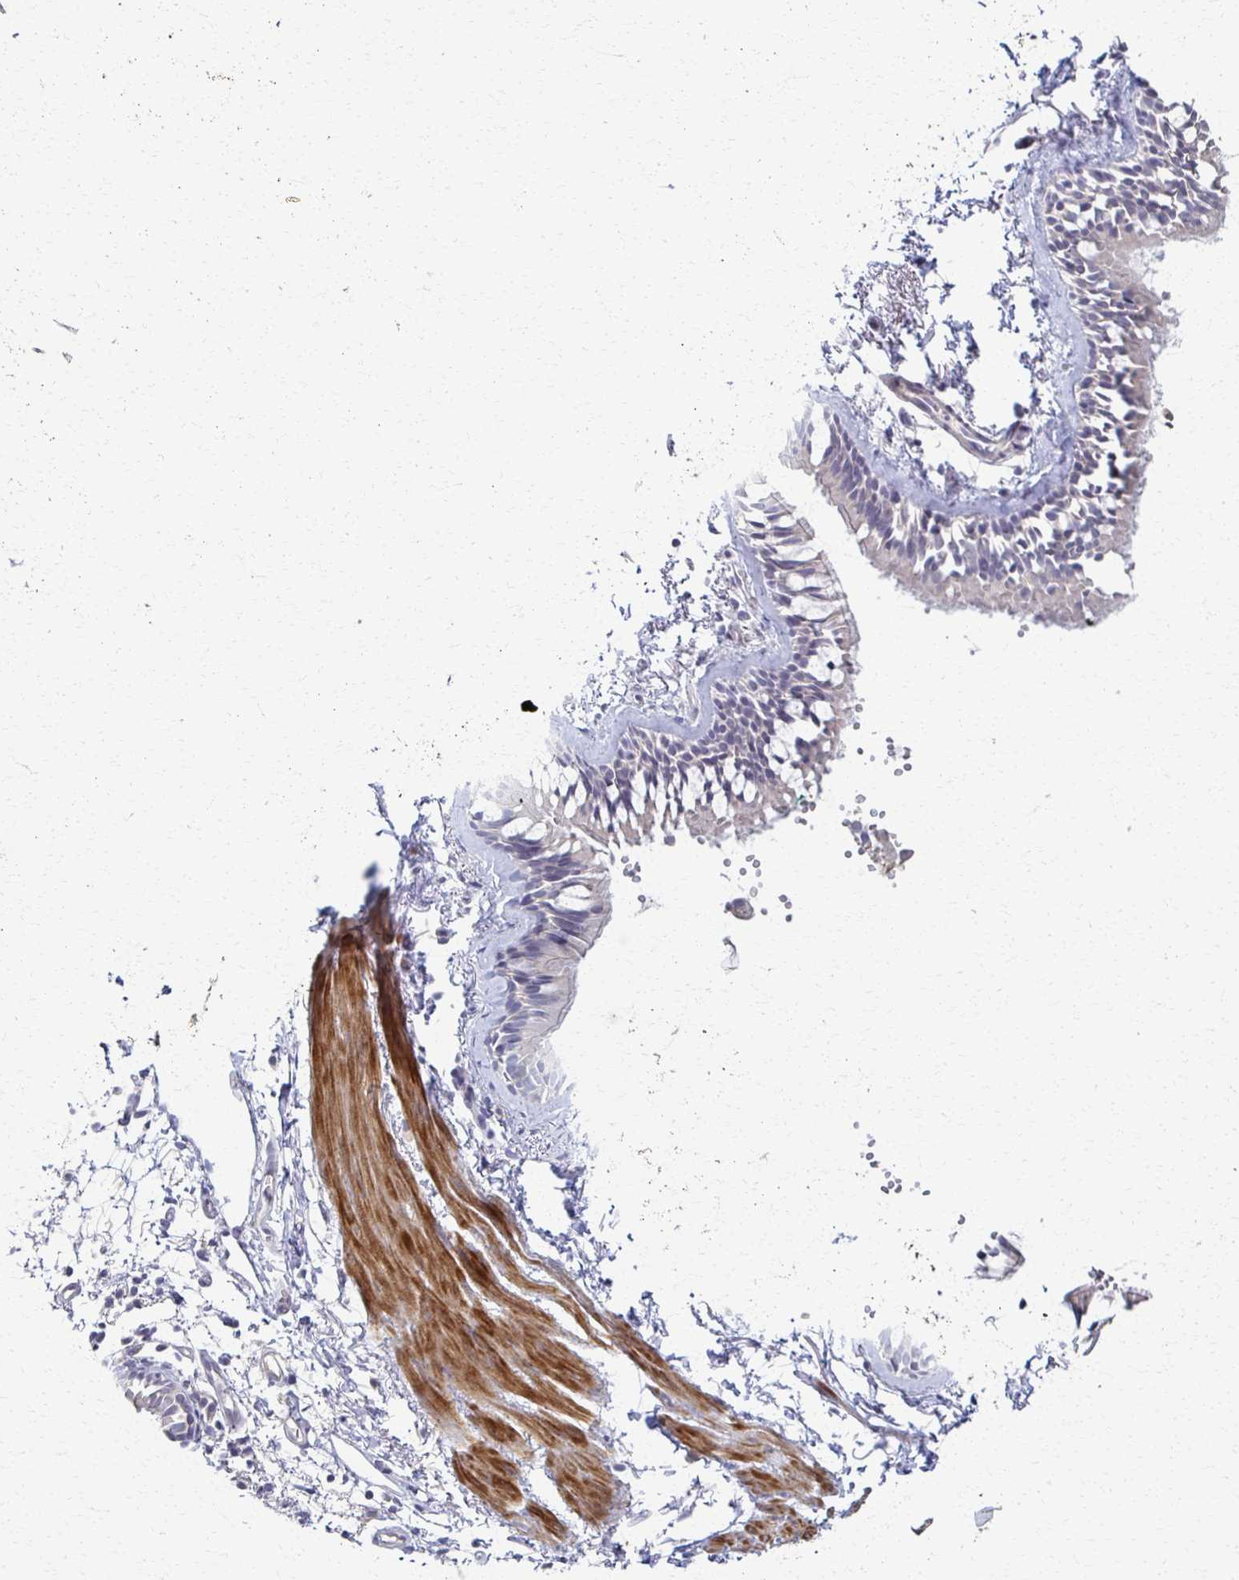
{"staining": {"intensity": "negative", "quantity": "none", "location": "none"}, "tissue": "bronchus", "cell_type": "Respiratory epithelial cells", "image_type": "normal", "snomed": [{"axis": "morphology", "description": "Normal tissue, NOS"}, {"axis": "topography", "description": "Bronchus"}], "caption": "Immunohistochemistry histopathology image of unremarkable bronchus stained for a protein (brown), which demonstrates no staining in respiratory epithelial cells. (DAB IHC with hematoxylin counter stain).", "gene": "FOXO4", "patient": {"sex": "female", "age": 59}}